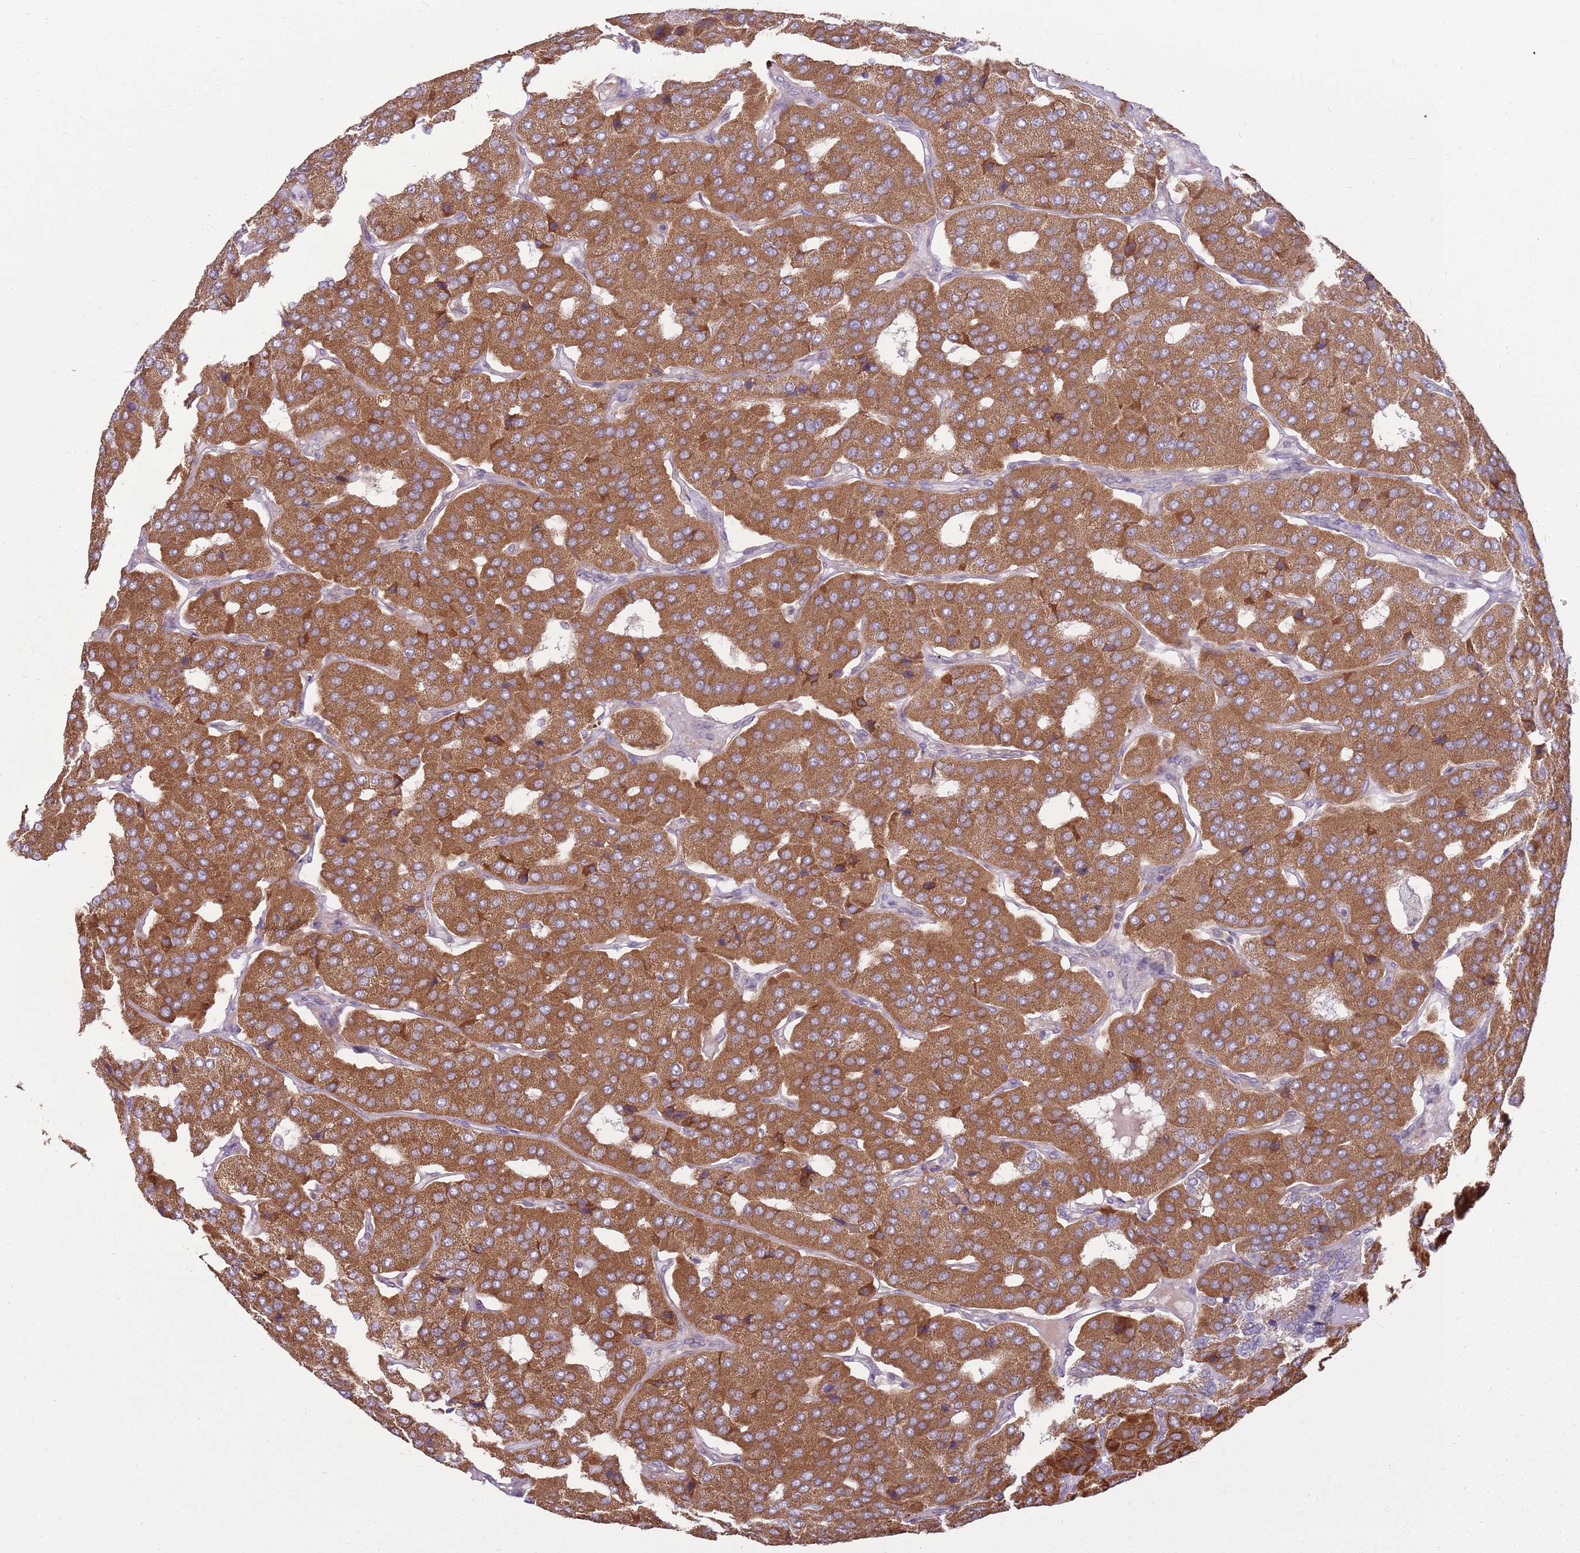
{"staining": {"intensity": "strong", "quantity": ">75%", "location": "cytoplasmic/membranous"}, "tissue": "parathyroid gland", "cell_type": "Glandular cells", "image_type": "normal", "snomed": [{"axis": "morphology", "description": "Normal tissue, NOS"}, {"axis": "morphology", "description": "Adenoma, NOS"}, {"axis": "topography", "description": "Parathyroid gland"}], "caption": "Parathyroid gland stained with immunohistochemistry (IHC) shows strong cytoplasmic/membranous expression in about >75% of glandular cells.", "gene": "SPATA31D1", "patient": {"sex": "female", "age": 86}}